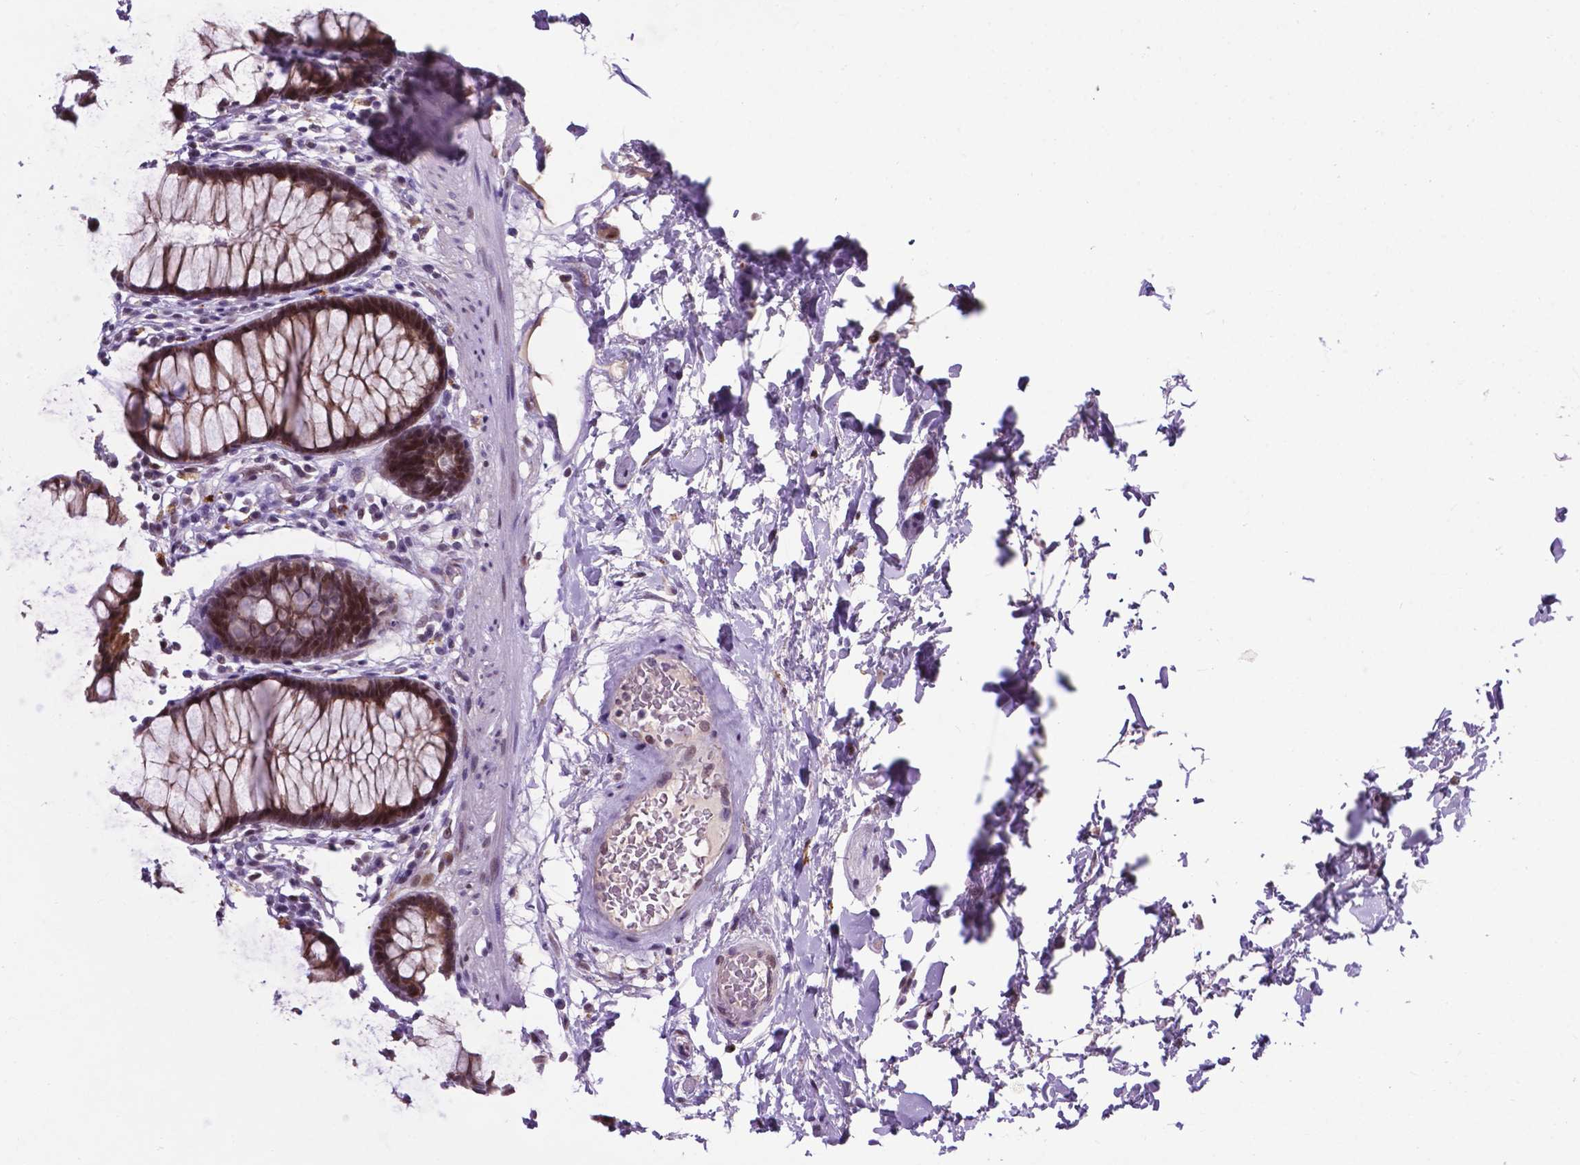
{"staining": {"intensity": "weak", "quantity": ">75%", "location": "cytoplasmic/membranous,nuclear"}, "tissue": "rectum", "cell_type": "Glandular cells", "image_type": "normal", "snomed": [{"axis": "morphology", "description": "Normal tissue, NOS"}, {"axis": "topography", "description": "Rectum"}], "caption": "Immunohistochemical staining of benign human rectum reveals >75% levels of weak cytoplasmic/membranous,nuclear protein staining in about >75% of glandular cells.", "gene": "SMAD2", "patient": {"sex": "male", "age": 72}}